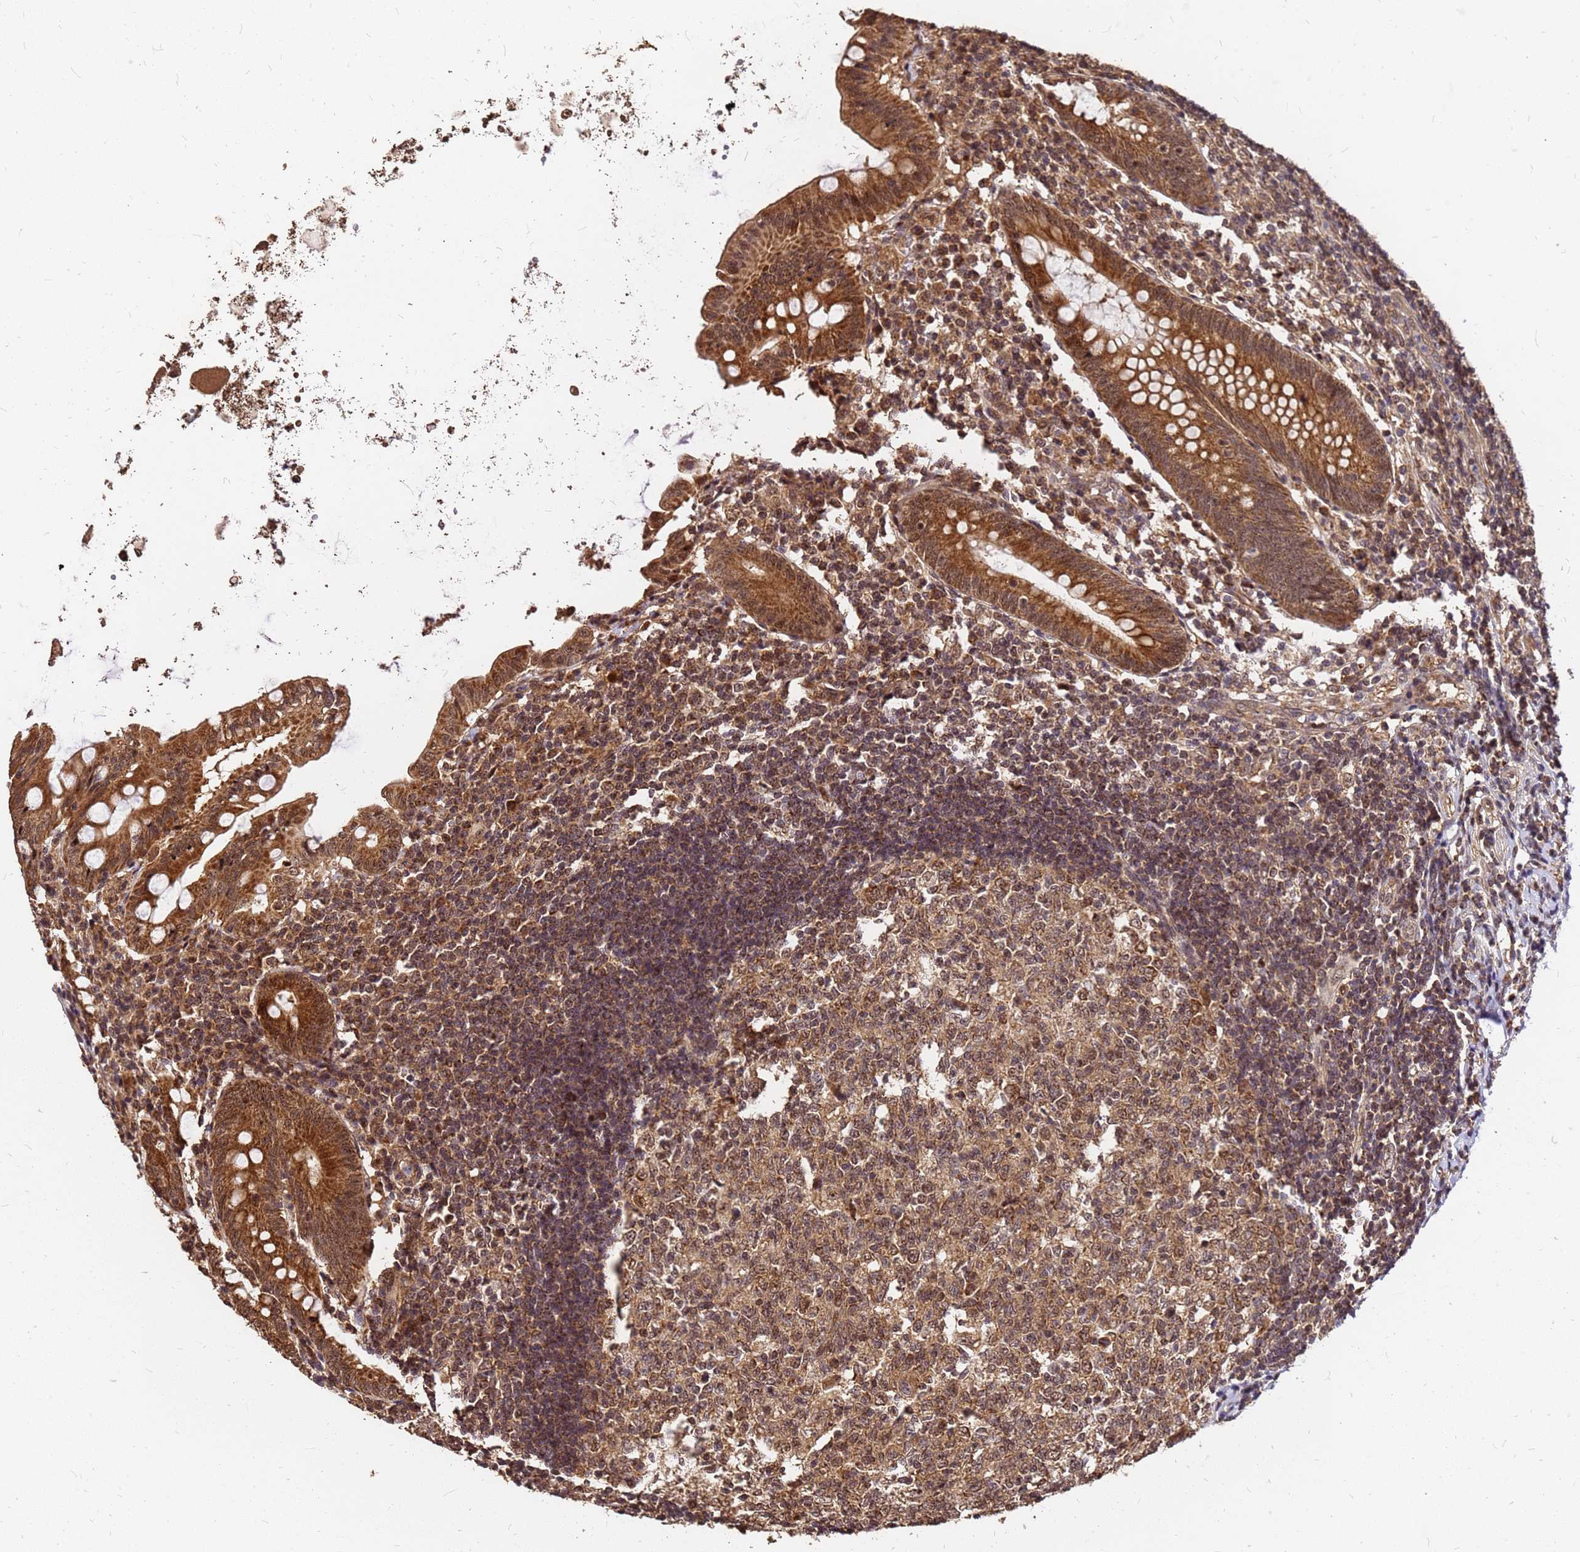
{"staining": {"intensity": "strong", "quantity": ">75%", "location": "cytoplasmic/membranous,nuclear"}, "tissue": "appendix", "cell_type": "Glandular cells", "image_type": "normal", "snomed": [{"axis": "morphology", "description": "Normal tissue, NOS"}, {"axis": "topography", "description": "Appendix"}], "caption": "Human appendix stained with a brown dye exhibits strong cytoplasmic/membranous,nuclear positive staining in about >75% of glandular cells.", "gene": "GPATCH8", "patient": {"sex": "female", "age": 54}}